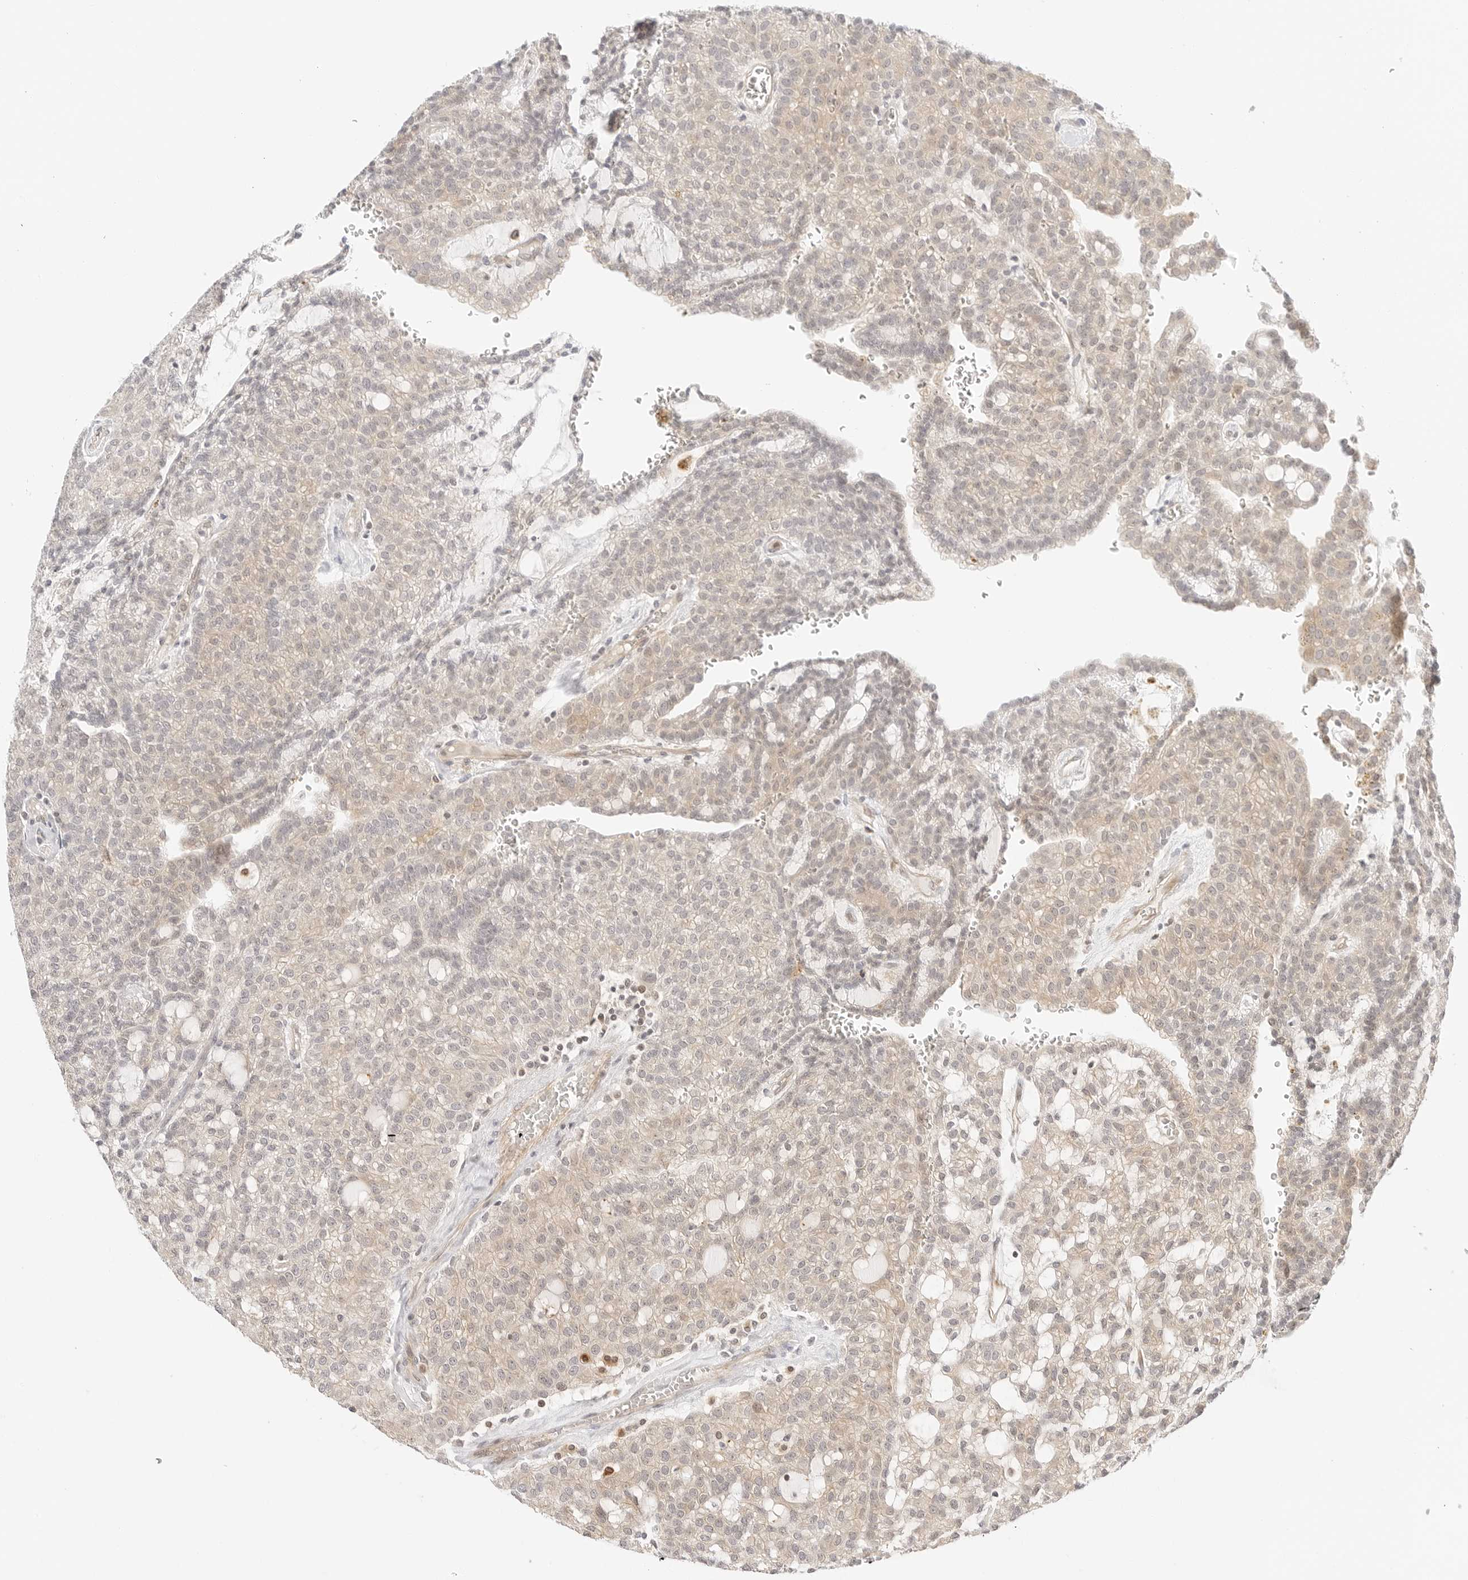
{"staining": {"intensity": "weak", "quantity": "25%-75%", "location": "cytoplasmic/membranous"}, "tissue": "renal cancer", "cell_type": "Tumor cells", "image_type": "cancer", "snomed": [{"axis": "morphology", "description": "Adenocarcinoma, NOS"}, {"axis": "topography", "description": "Kidney"}], "caption": "Renal cancer (adenocarcinoma) stained with IHC demonstrates weak cytoplasmic/membranous staining in approximately 25%-75% of tumor cells.", "gene": "TEKT2", "patient": {"sex": "male", "age": 63}}